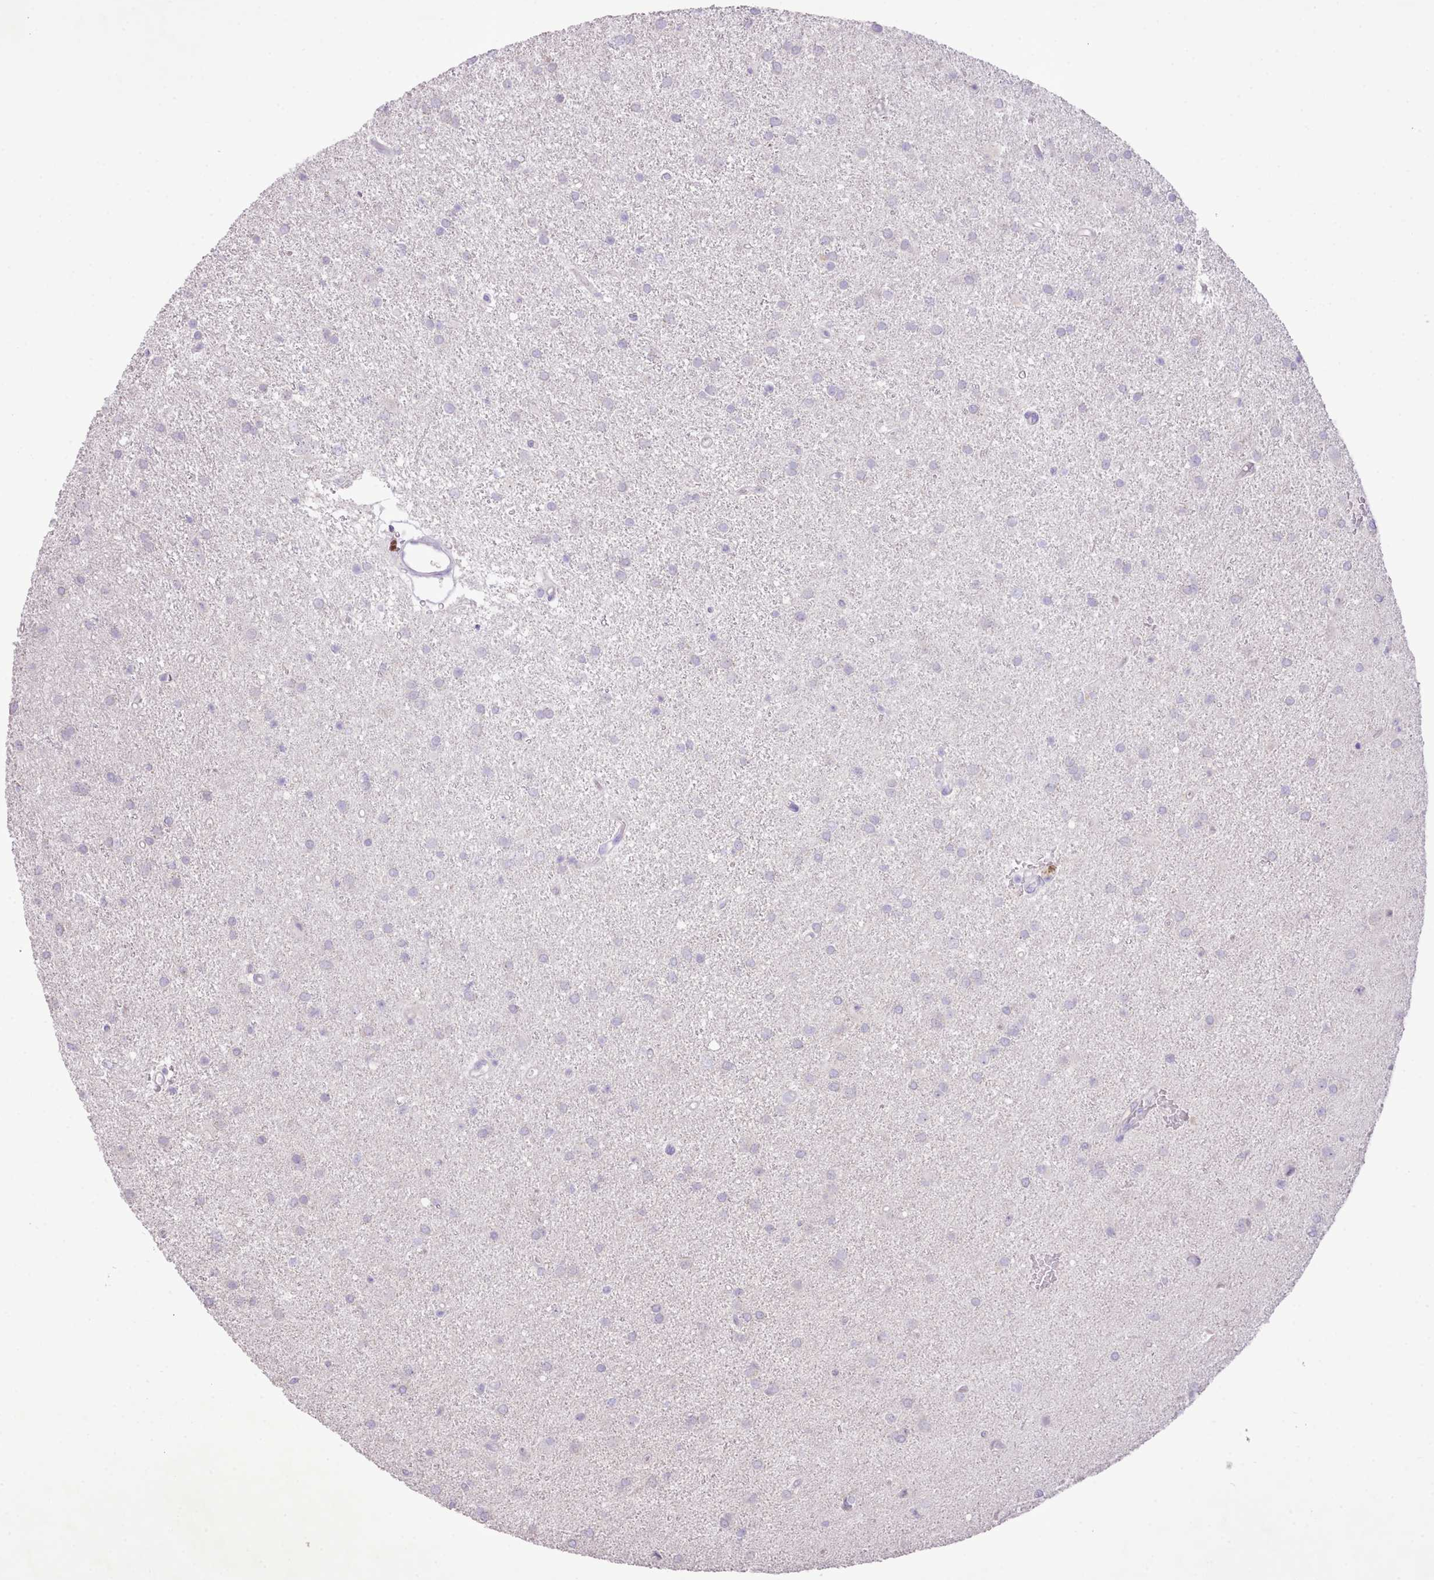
{"staining": {"intensity": "negative", "quantity": "none", "location": "none"}, "tissue": "glioma", "cell_type": "Tumor cells", "image_type": "cancer", "snomed": [{"axis": "morphology", "description": "Glioma, malignant, High grade"}, {"axis": "topography", "description": "Brain"}], "caption": "DAB (3,3'-diaminobenzidine) immunohistochemical staining of human malignant glioma (high-grade) reveals no significant expression in tumor cells.", "gene": "CCL1", "patient": {"sex": "female", "age": 50}}